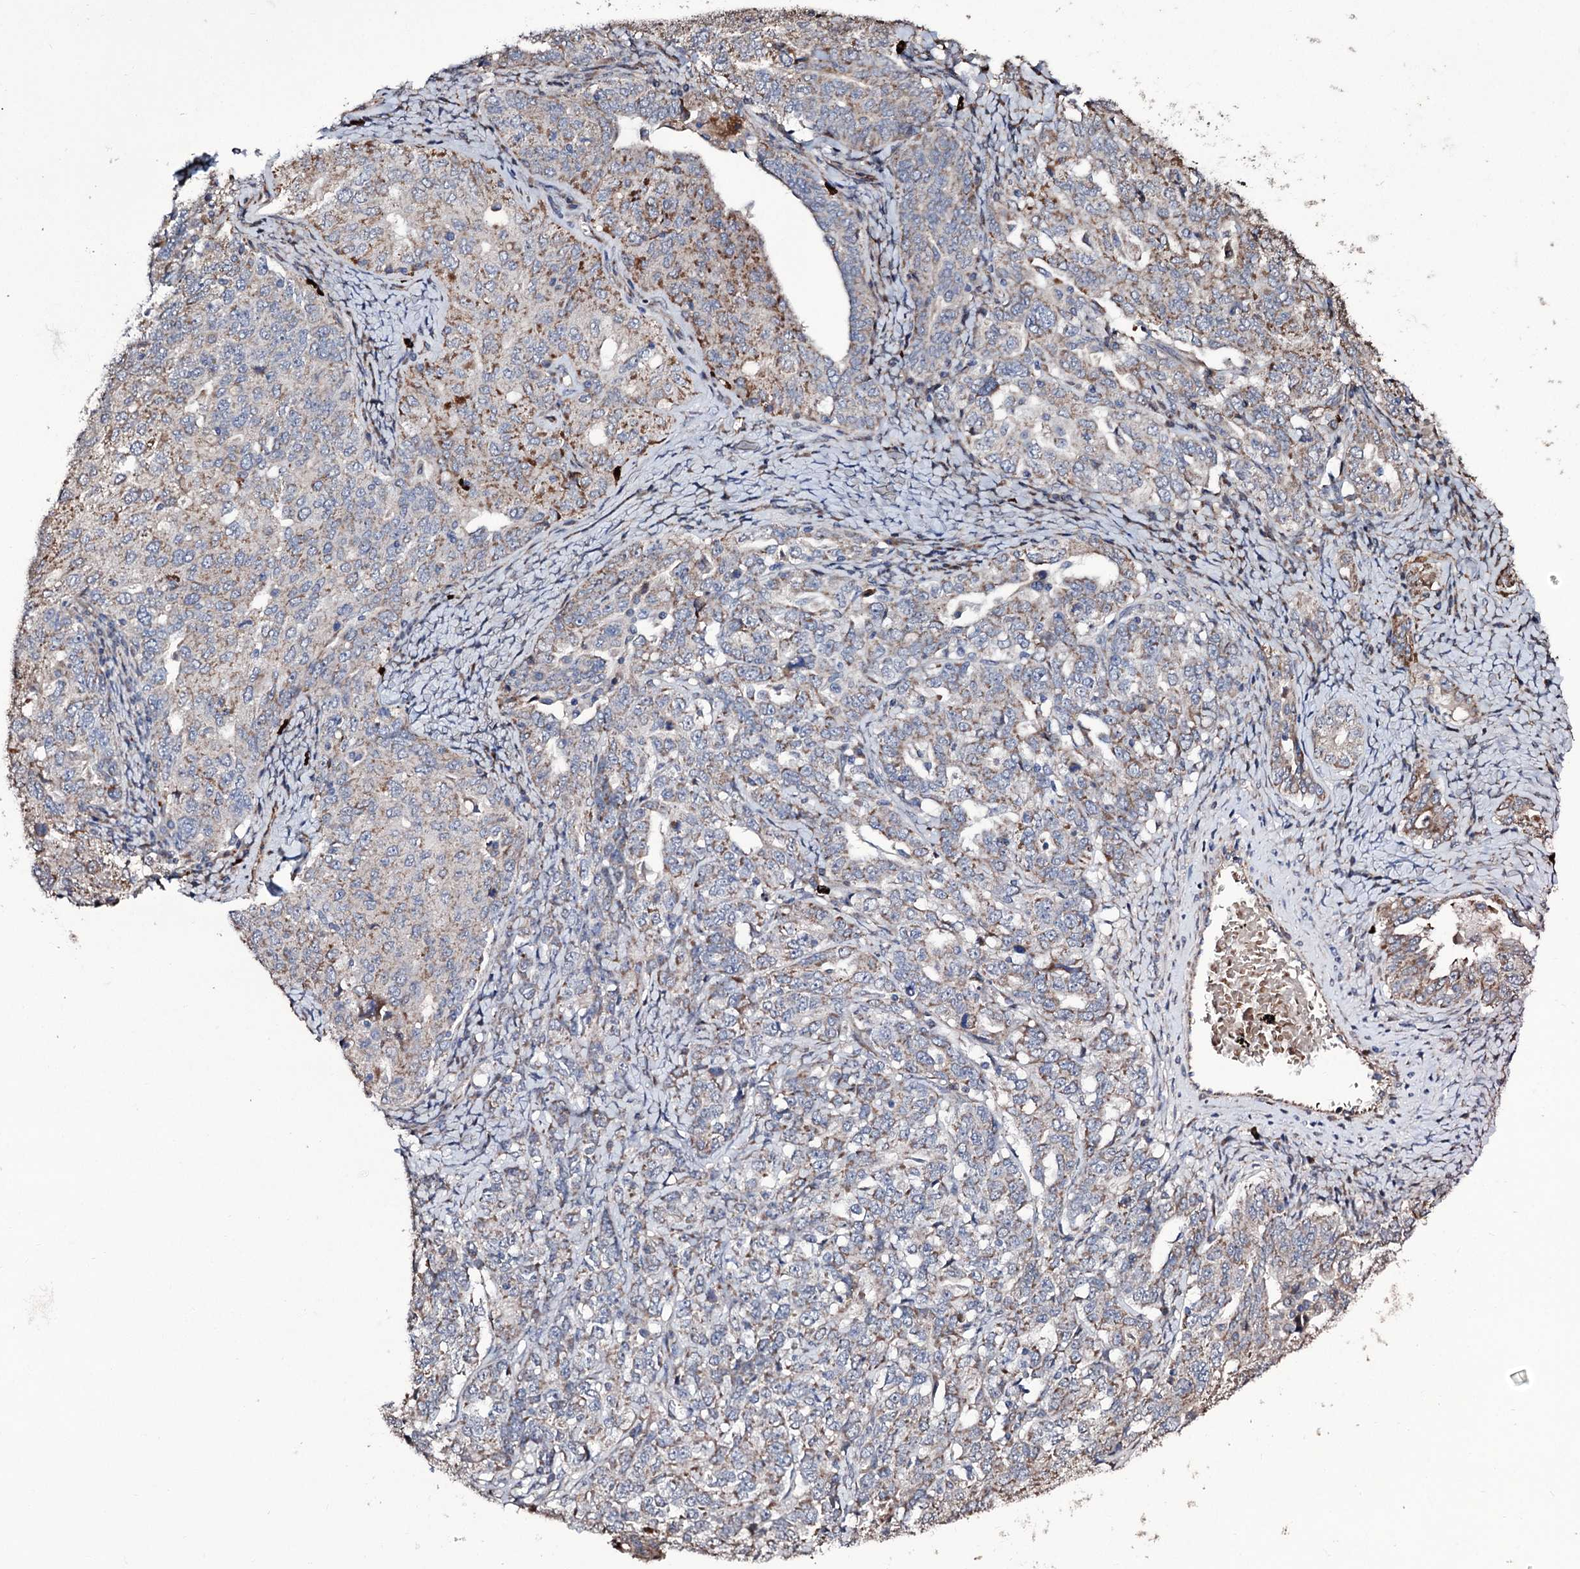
{"staining": {"intensity": "moderate", "quantity": "<25%", "location": "cytoplasmic/membranous"}, "tissue": "ovarian cancer", "cell_type": "Tumor cells", "image_type": "cancer", "snomed": [{"axis": "morphology", "description": "Carcinoma, endometroid"}, {"axis": "topography", "description": "Ovary"}], "caption": "IHC (DAB) staining of ovarian cancer reveals moderate cytoplasmic/membranous protein positivity in about <25% of tumor cells.", "gene": "TUBGCP5", "patient": {"sex": "female", "age": 62}}